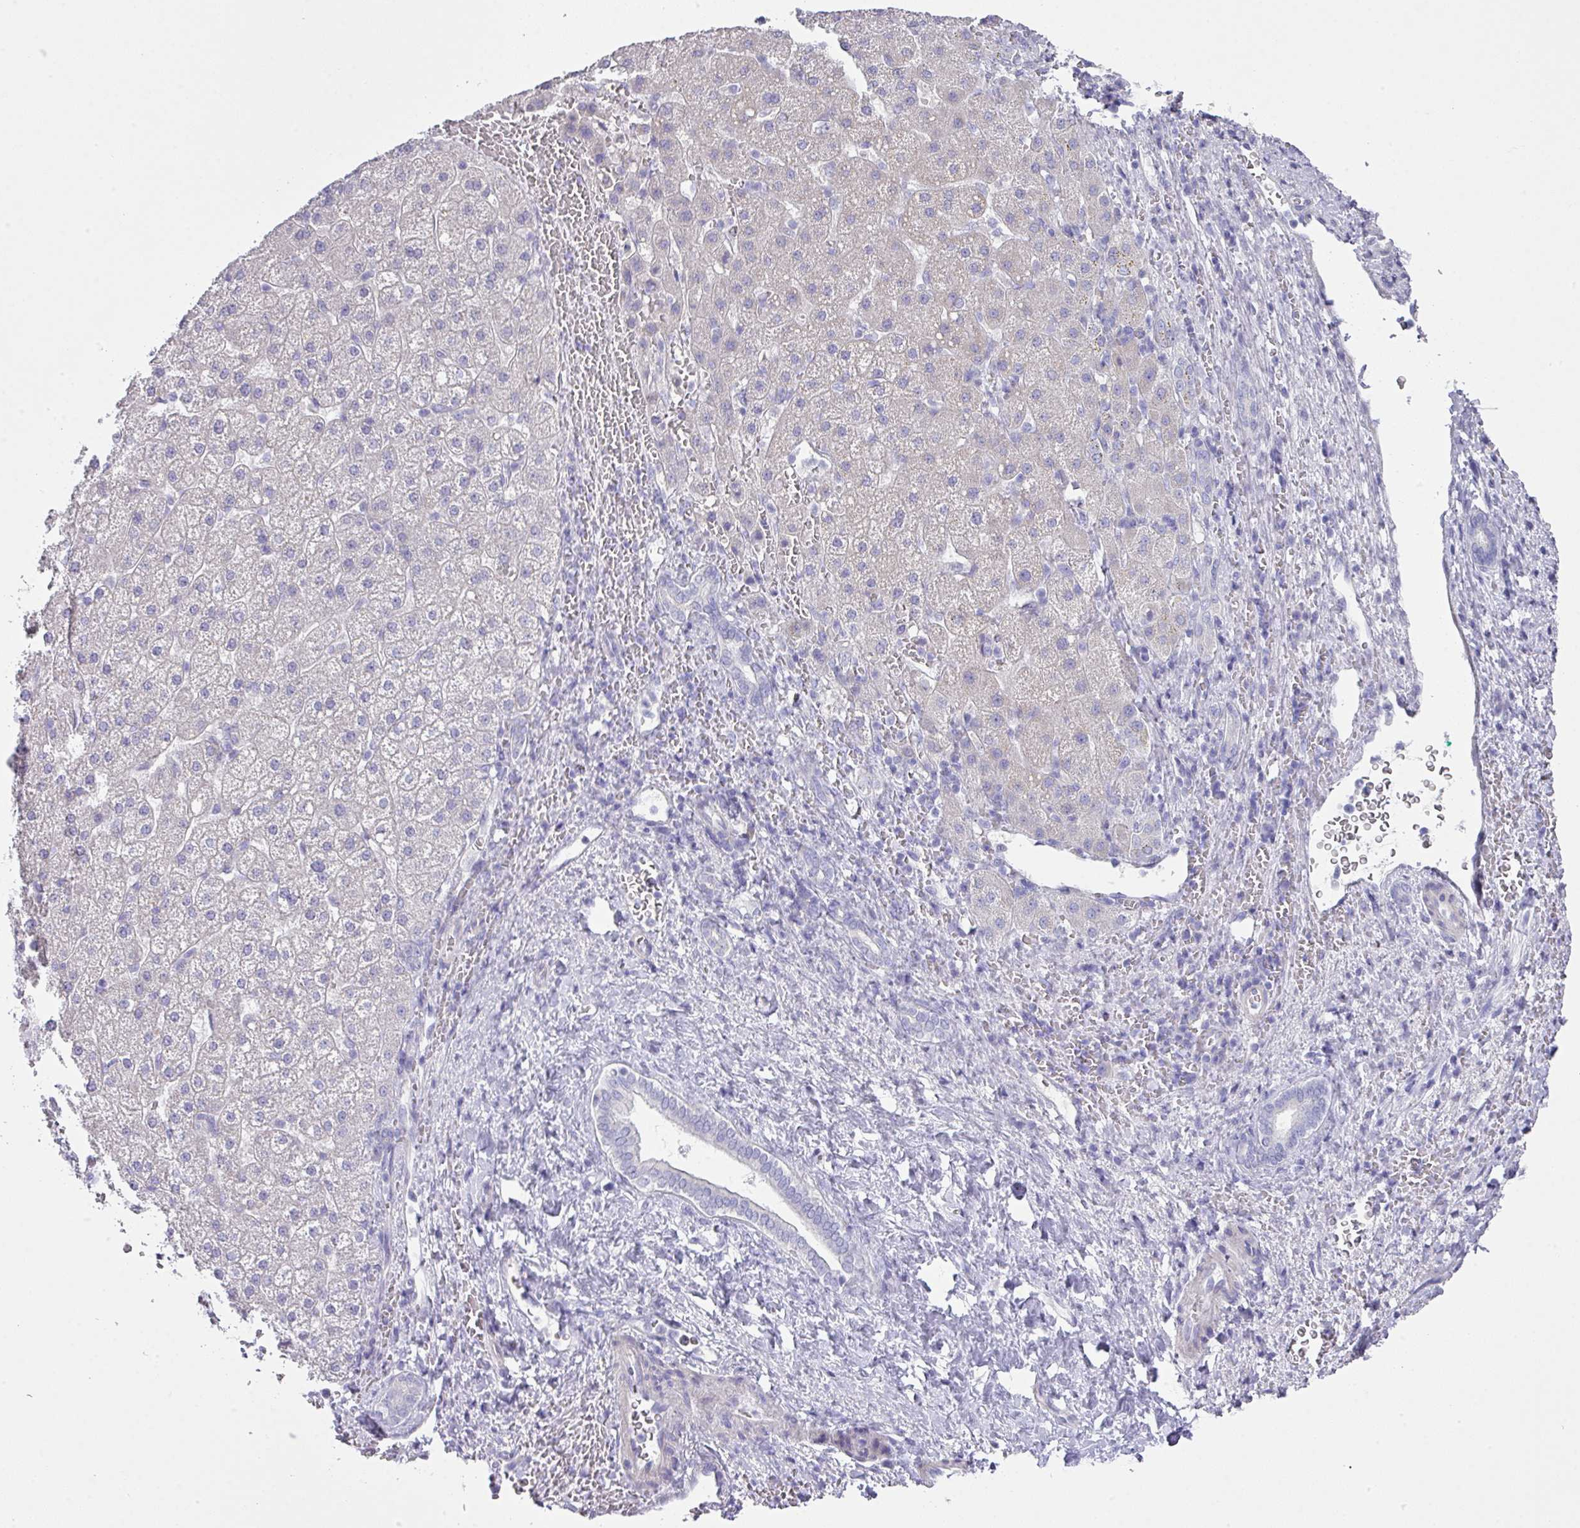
{"staining": {"intensity": "negative", "quantity": "none", "location": "none"}, "tissue": "liver cancer", "cell_type": "Tumor cells", "image_type": "cancer", "snomed": [{"axis": "morphology", "description": "Carcinoma, Hepatocellular, NOS"}, {"axis": "topography", "description": "Liver"}], "caption": "Immunohistochemistry histopathology image of neoplastic tissue: liver cancer (hepatocellular carcinoma) stained with DAB (3,3'-diaminobenzidine) reveals no significant protein staining in tumor cells.", "gene": "GLI4", "patient": {"sex": "male", "age": 57}}